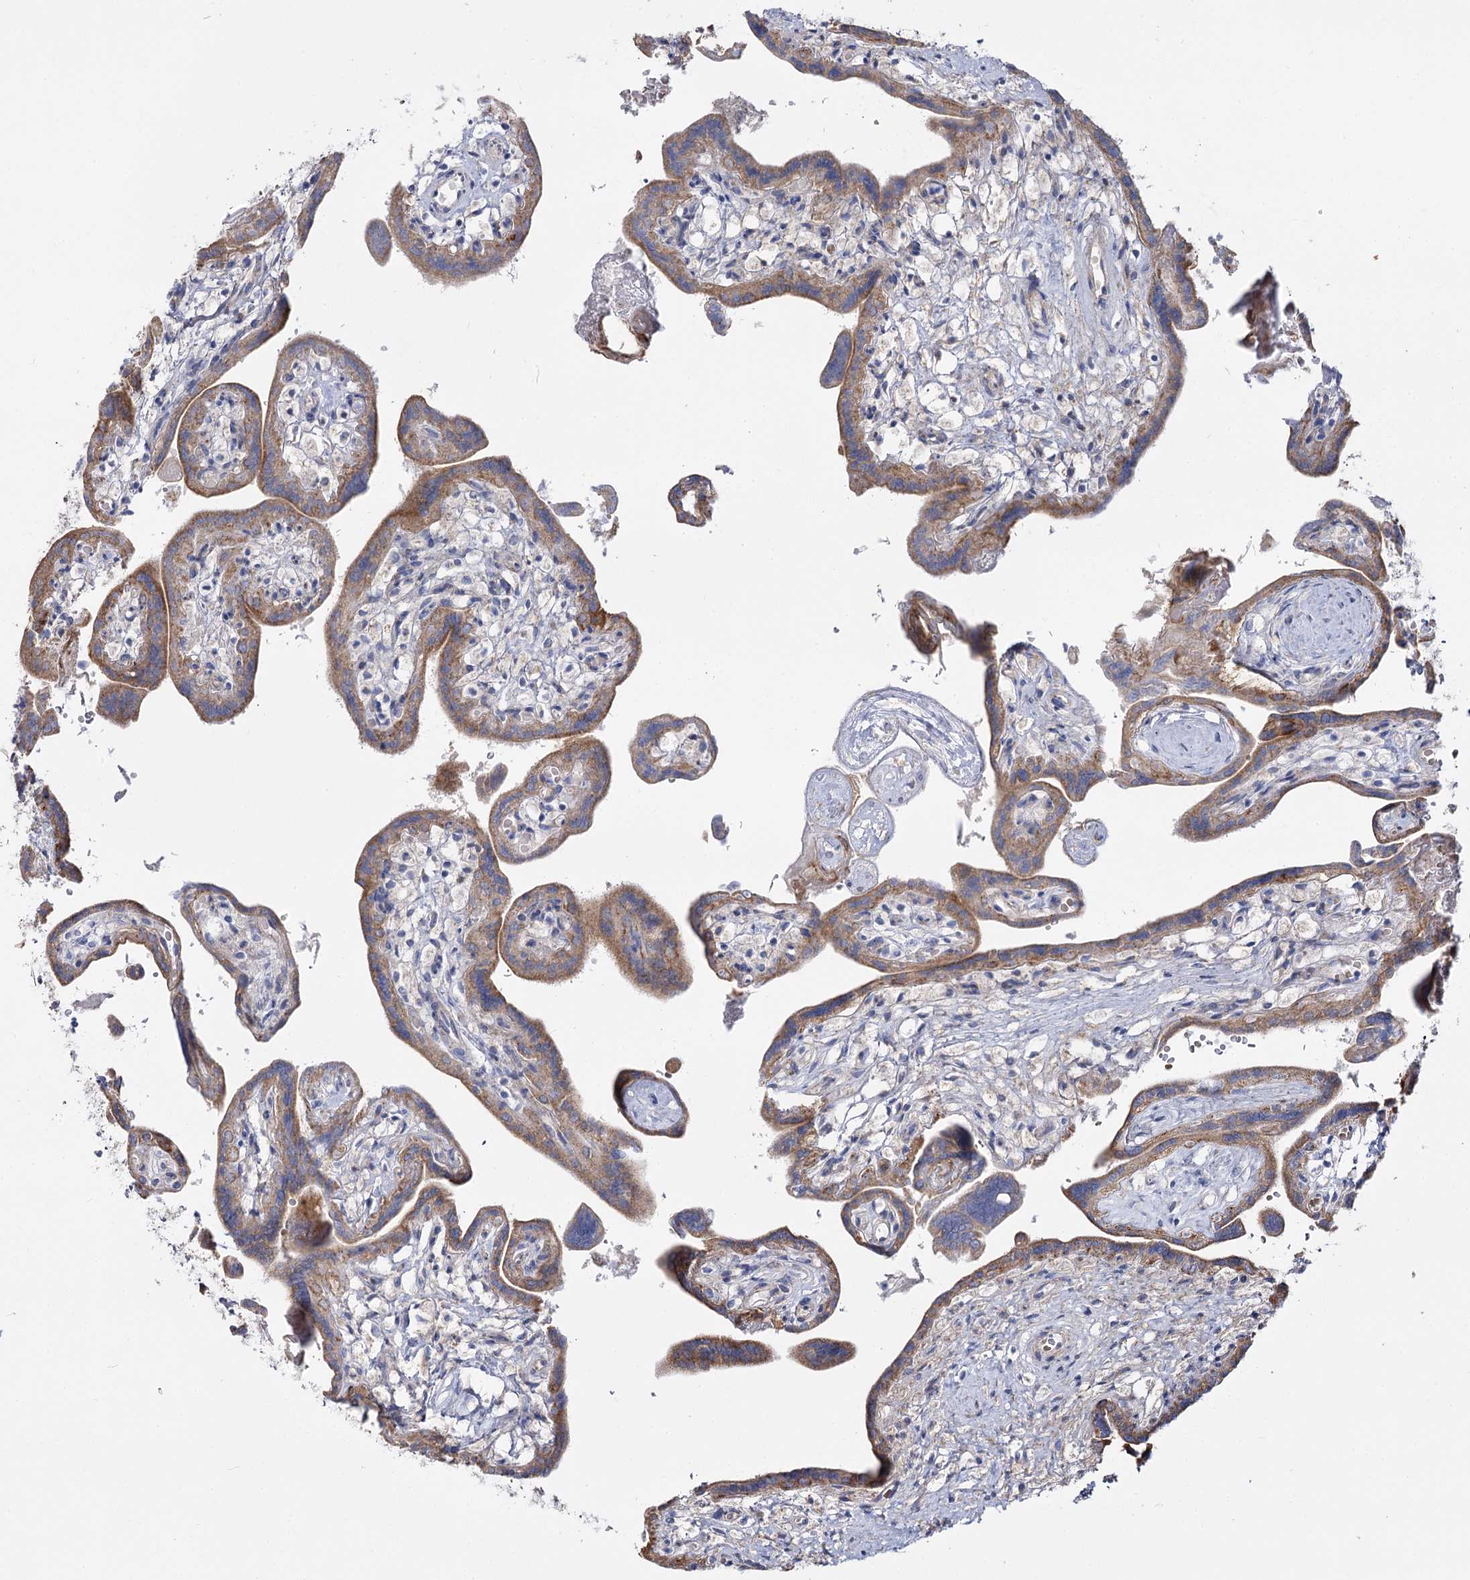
{"staining": {"intensity": "moderate", "quantity": "25%-75%", "location": "cytoplasmic/membranous"}, "tissue": "placenta", "cell_type": "Trophoblastic cells", "image_type": "normal", "snomed": [{"axis": "morphology", "description": "Normal tissue, NOS"}, {"axis": "topography", "description": "Placenta"}], "caption": "A brown stain shows moderate cytoplasmic/membranous positivity of a protein in trophoblastic cells of unremarkable human placenta. (DAB (3,3'-diaminobenzidine) = brown stain, brightfield microscopy at high magnification).", "gene": "SUOX", "patient": {"sex": "female", "age": 37}}